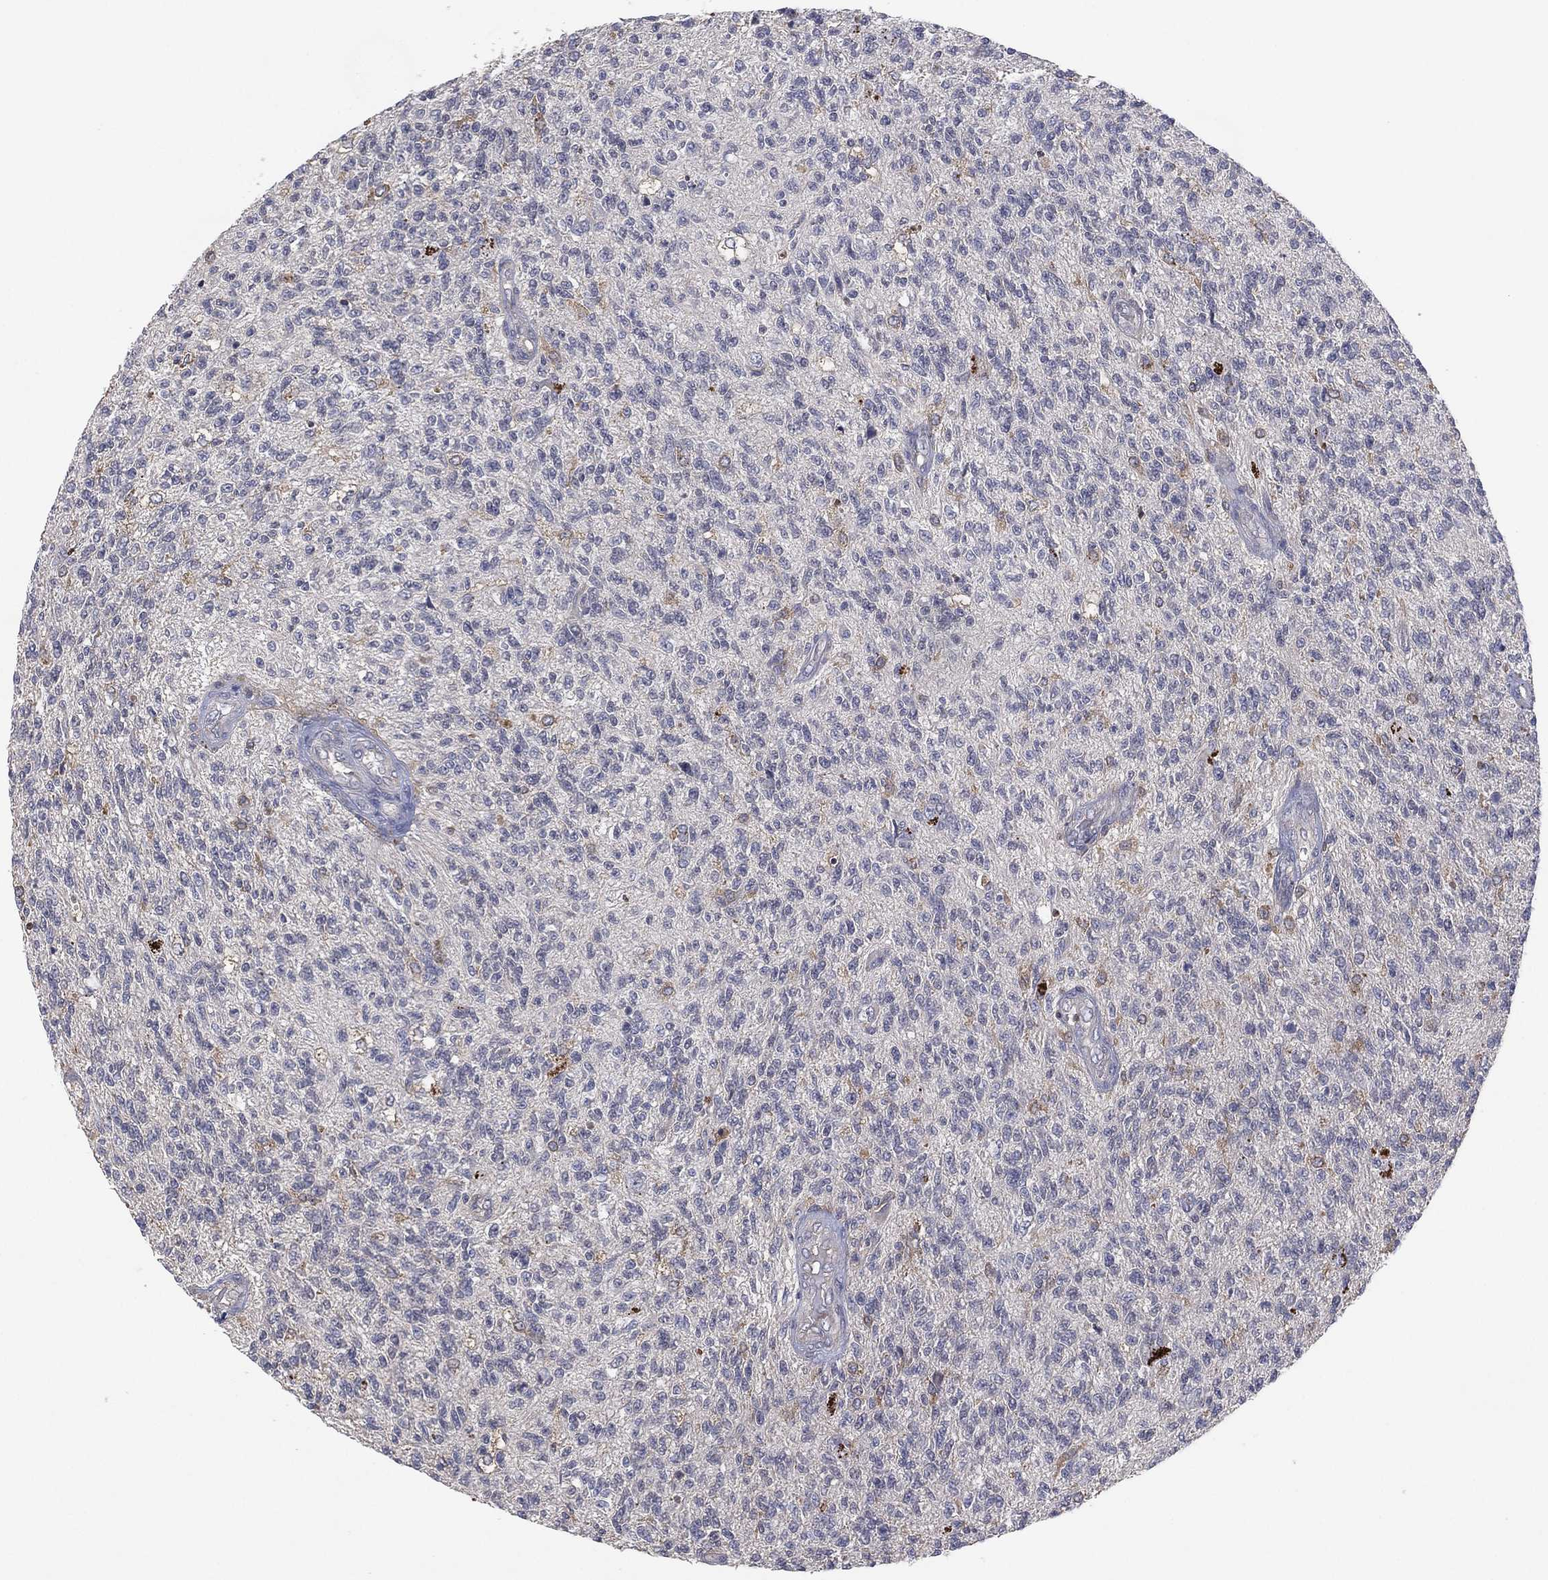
{"staining": {"intensity": "negative", "quantity": "none", "location": "none"}, "tissue": "glioma", "cell_type": "Tumor cells", "image_type": "cancer", "snomed": [{"axis": "morphology", "description": "Glioma, malignant, High grade"}, {"axis": "topography", "description": "Brain"}], "caption": "Immunohistochemistry (IHC) of malignant glioma (high-grade) shows no expression in tumor cells.", "gene": "DOCK8", "patient": {"sex": "male", "age": 56}}